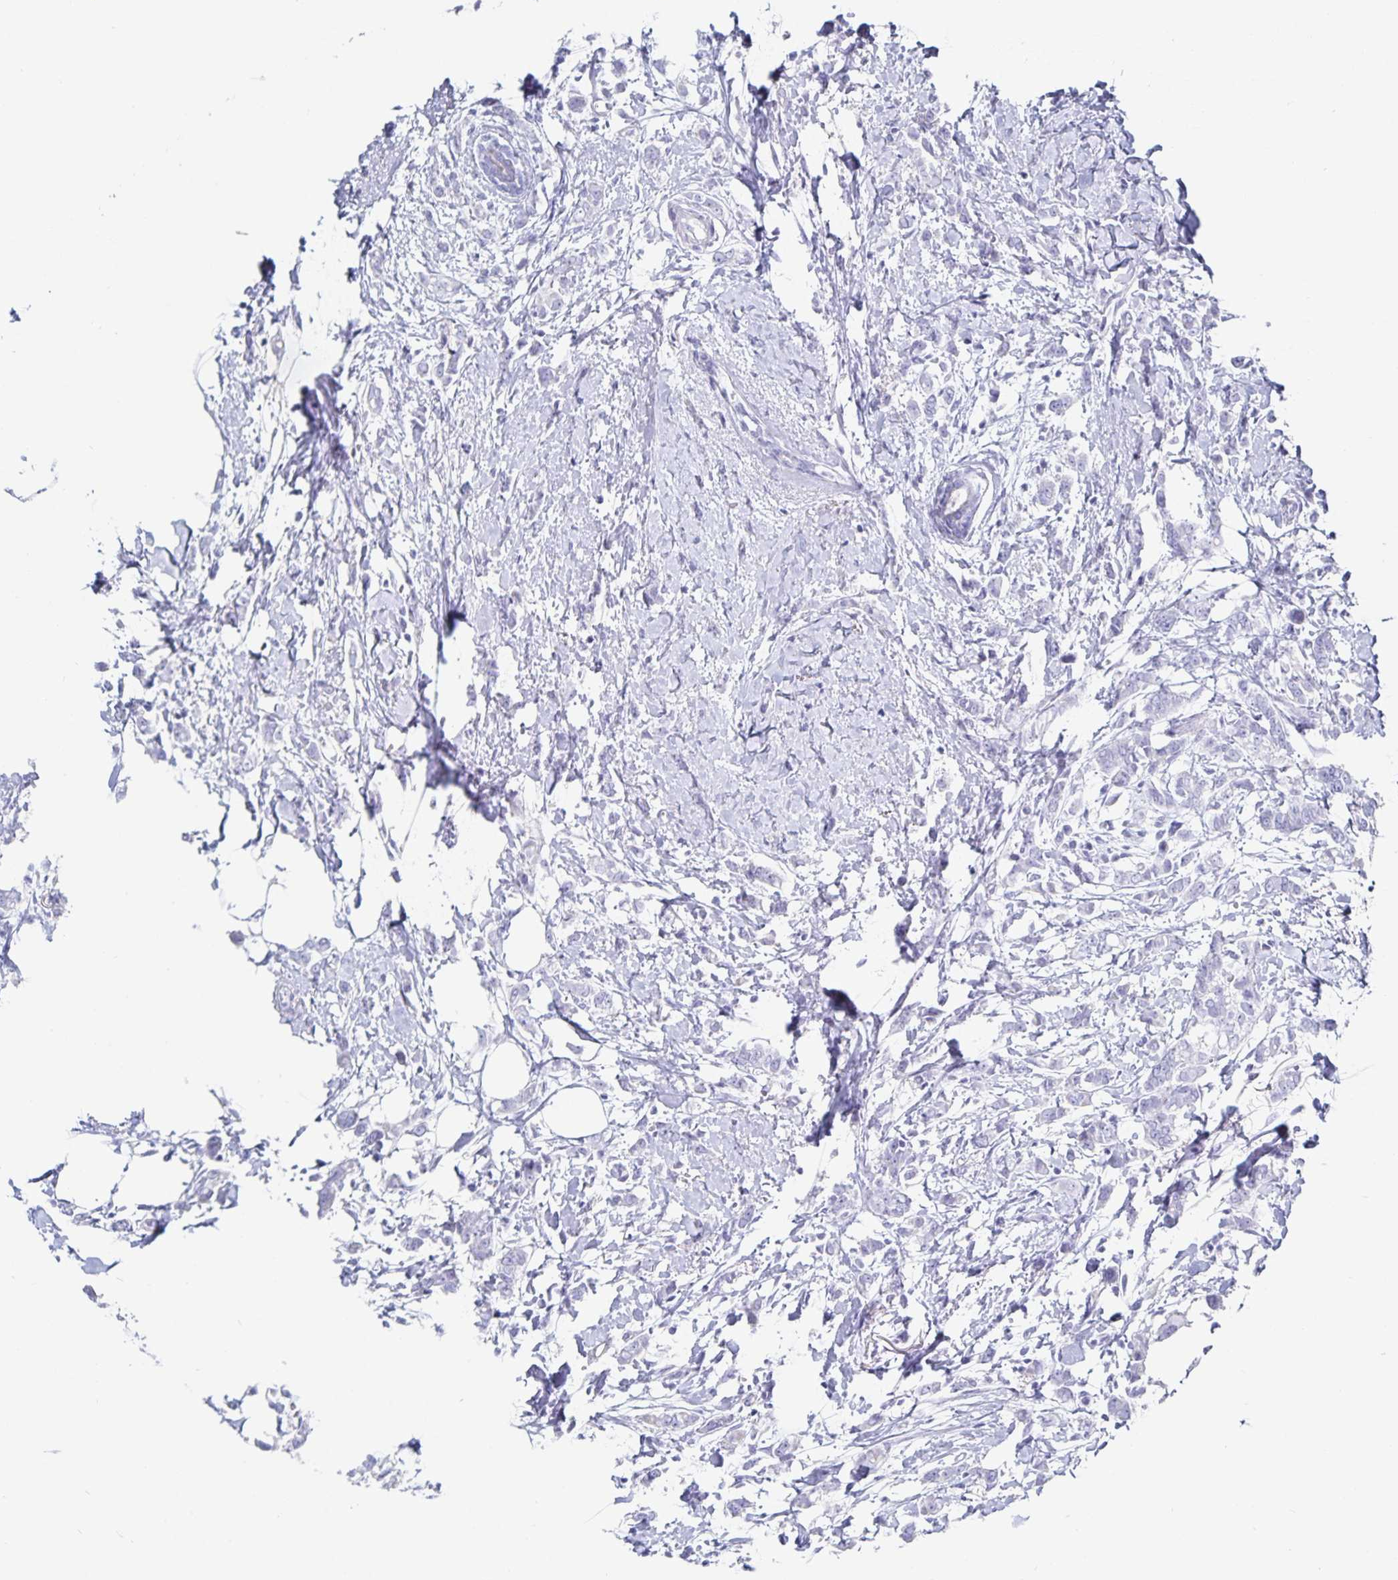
{"staining": {"intensity": "negative", "quantity": "none", "location": "none"}, "tissue": "breast cancer", "cell_type": "Tumor cells", "image_type": "cancer", "snomed": [{"axis": "morphology", "description": "Duct carcinoma"}, {"axis": "topography", "description": "Breast"}], "caption": "This is an IHC micrograph of human breast invasive ductal carcinoma. There is no staining in tumor cells.", "gene": "C19orf73", "patient": {"sex": "female", "age": 40}}